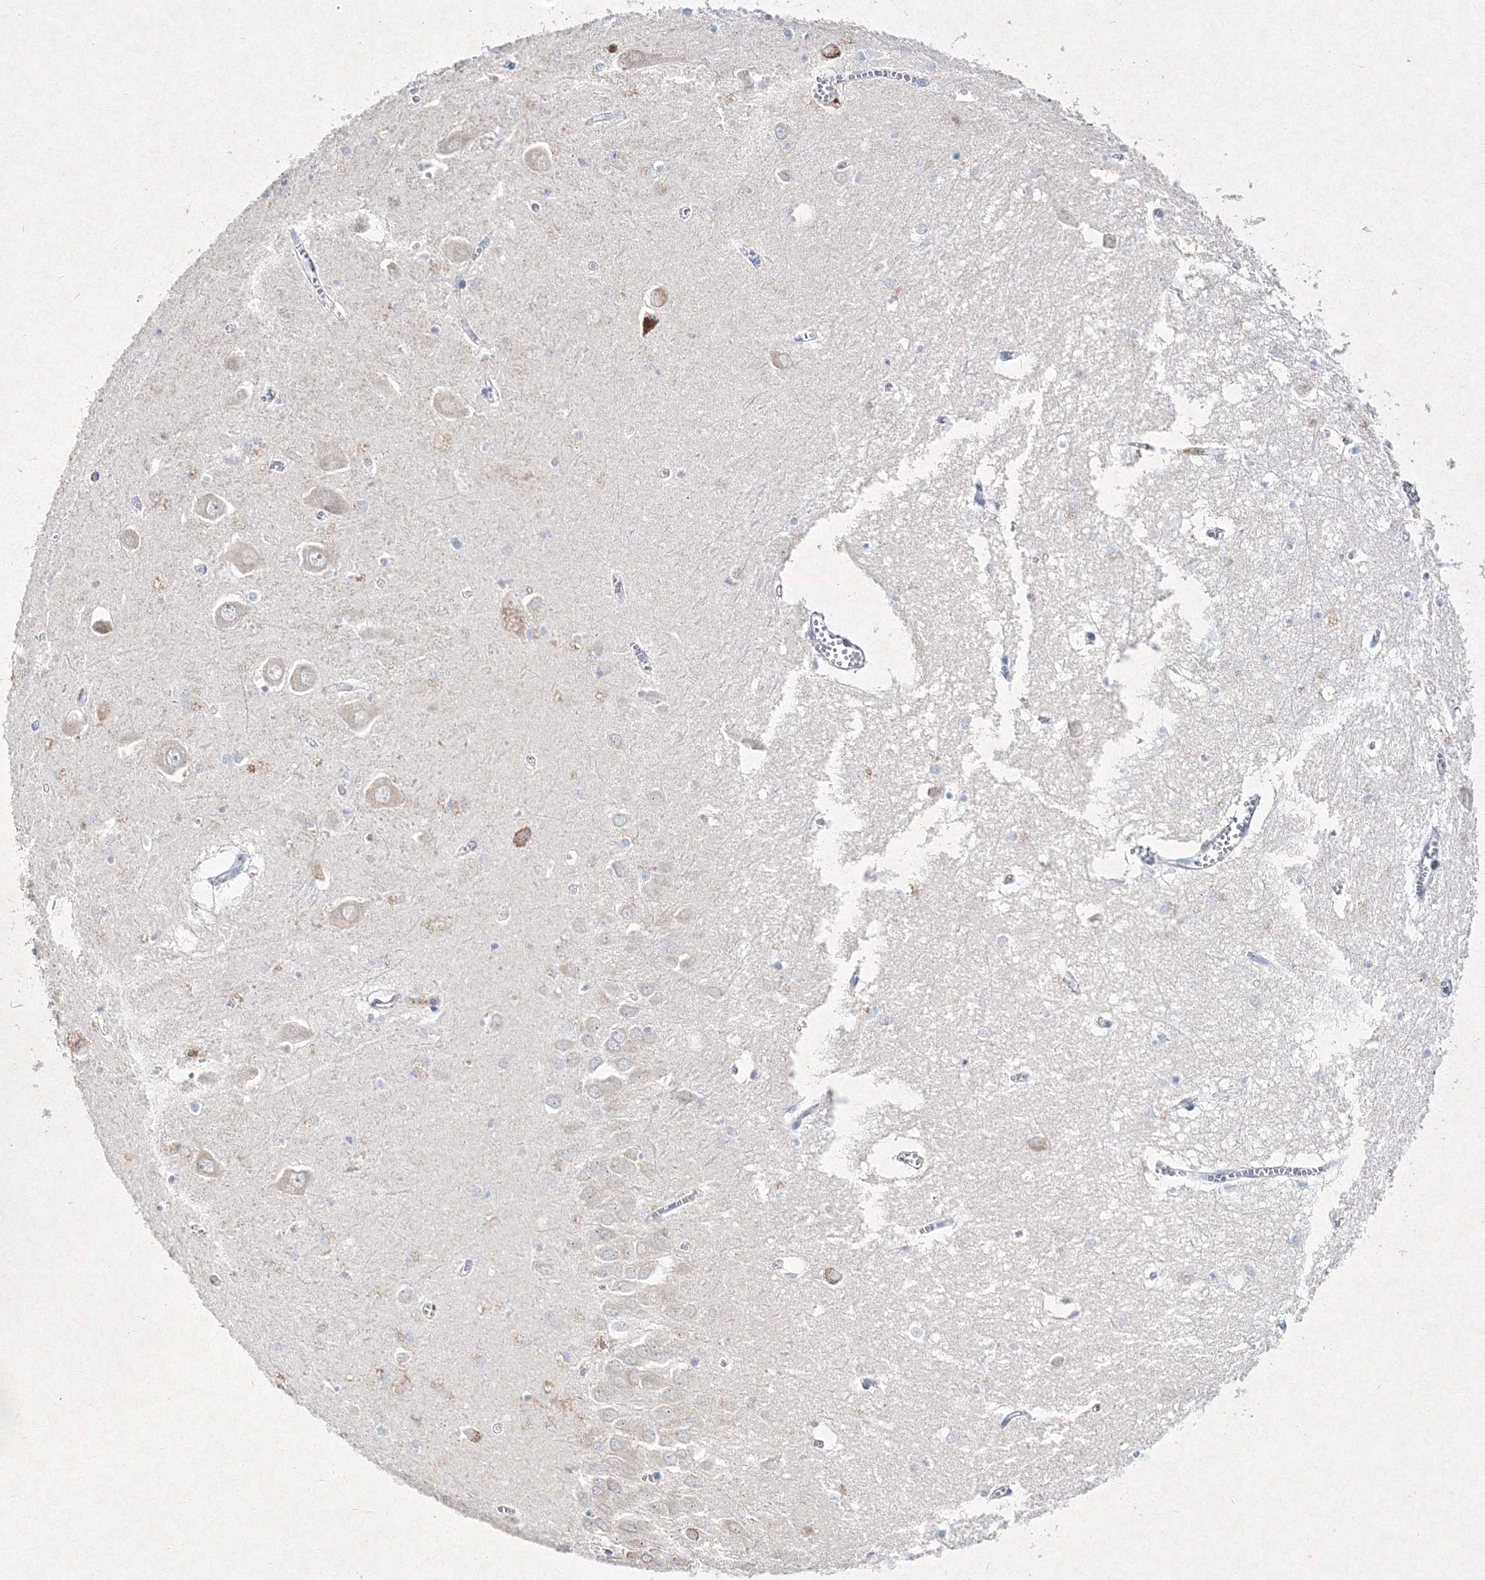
{"staining": {"intensity": "negative", "quantity": "none", "location": "none"}, "tissue": "hippocampus", "cell_type": "Glial cells", "image_type": "normal", "snomed": [{"axis": "morphology", "description": "Normal tissue, NOS"}, {"axis": "topography", "description": "Hippocampus"}], "caption": "This is an immunohistochemistry micrograph of normal hippocampus. There is no staining in glial cells.", "gene": "HCST", "patient": {"sex": "male", "age": 70}}